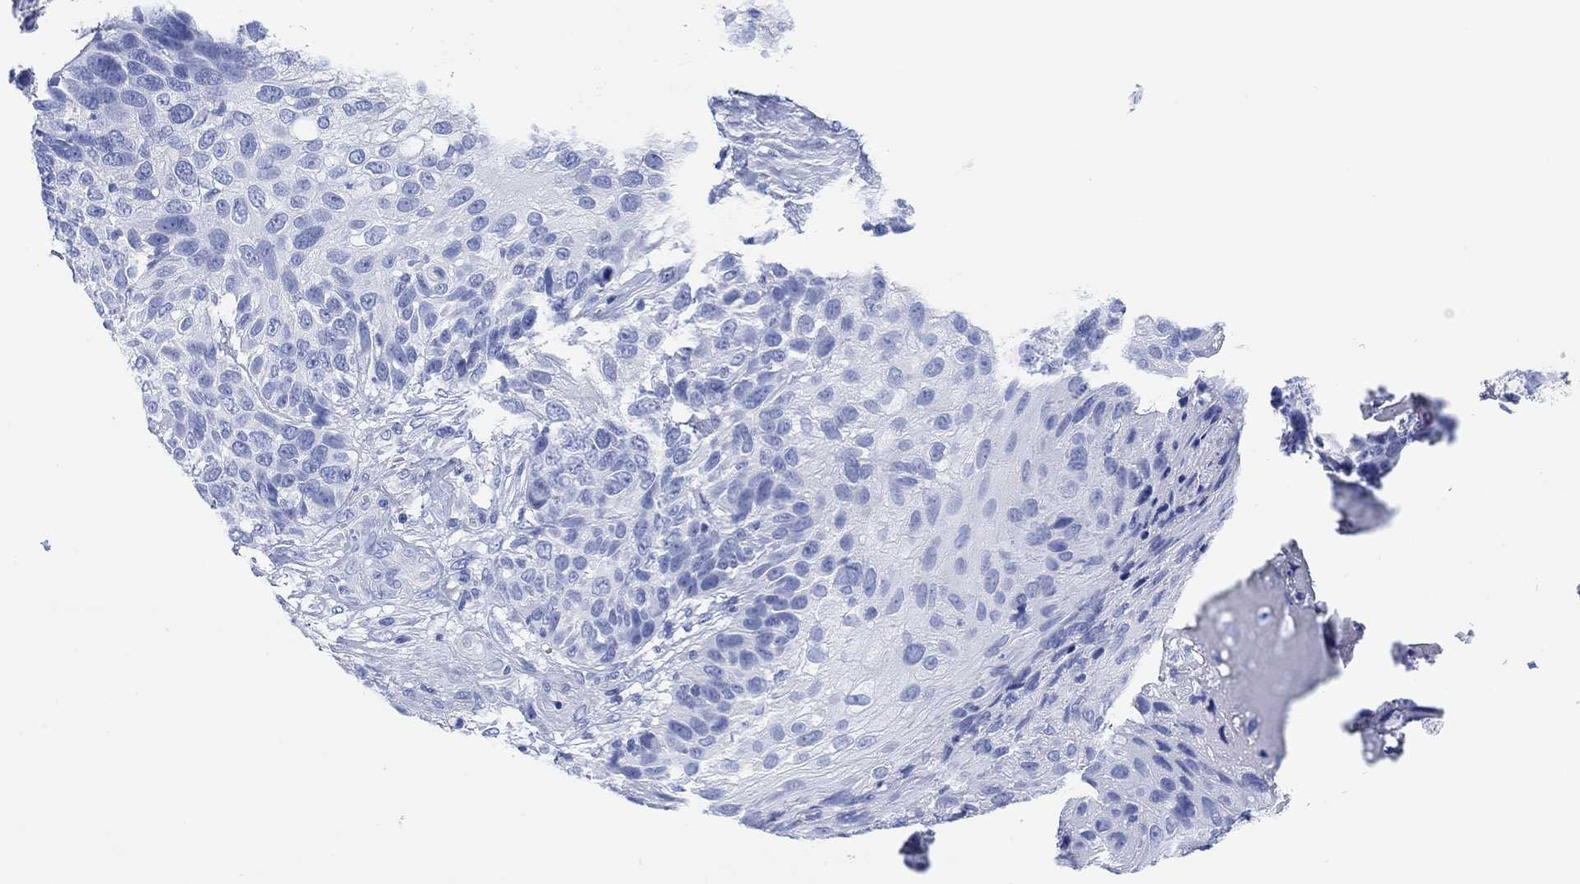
{"staining": {"intensity": "negative", "quantity": "none", "location": "none"}, "tissue": "skin cancer", "cell_type": "Tumor cells", "image_type": "cancer", "snomed": [{"axis": "morphology", "description": "Squamous cell carcinoma, NOS"}, {"axis": "topography", "description": "Skin"}], "caption": "Immunohistochemistry of human skin cancer (squamous cell carcinoma) shows no staining in tumor cells.", "gene": "ANKRD33", "patient": {"sex": "male", "age": 92}}